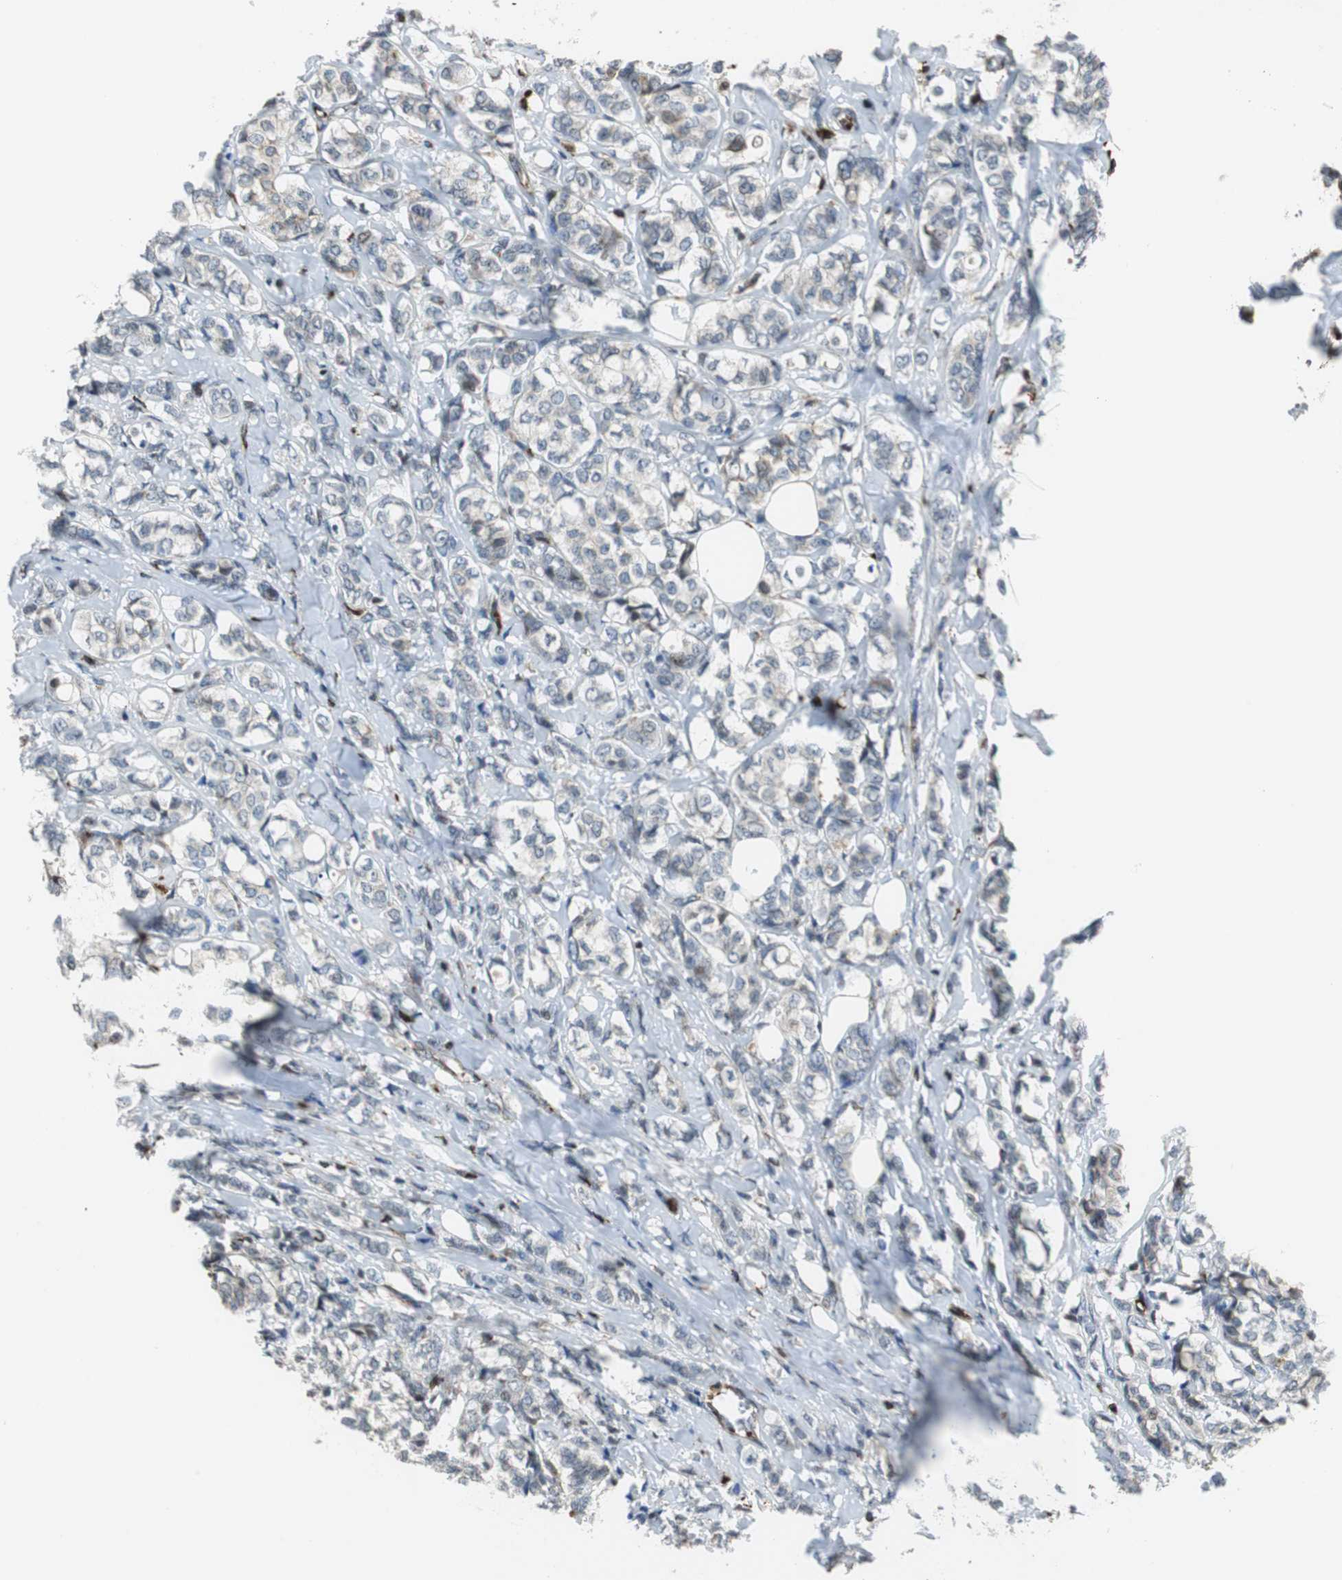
{"staining": {"intensity": "negative", "quantity": "none", "location": "none"}, "tissue": "breast cancer", "cell_type": "Tumor cells", "image_type": "cancer", "snomed": [{"axis": "morphology", "description": "Lobular carcinoma"}, {"axis": "topography", "description": "Breast"}], "caption": "Immunohistochemistry (IHC) image of human breast cancer (lobular carcinoma) stained for a protein (brown), which displays no staining in tumor cells. Nuclei are stained in blue.", "gene": "TUBA4A", "patient": {"sex": "female", "age": 60}}